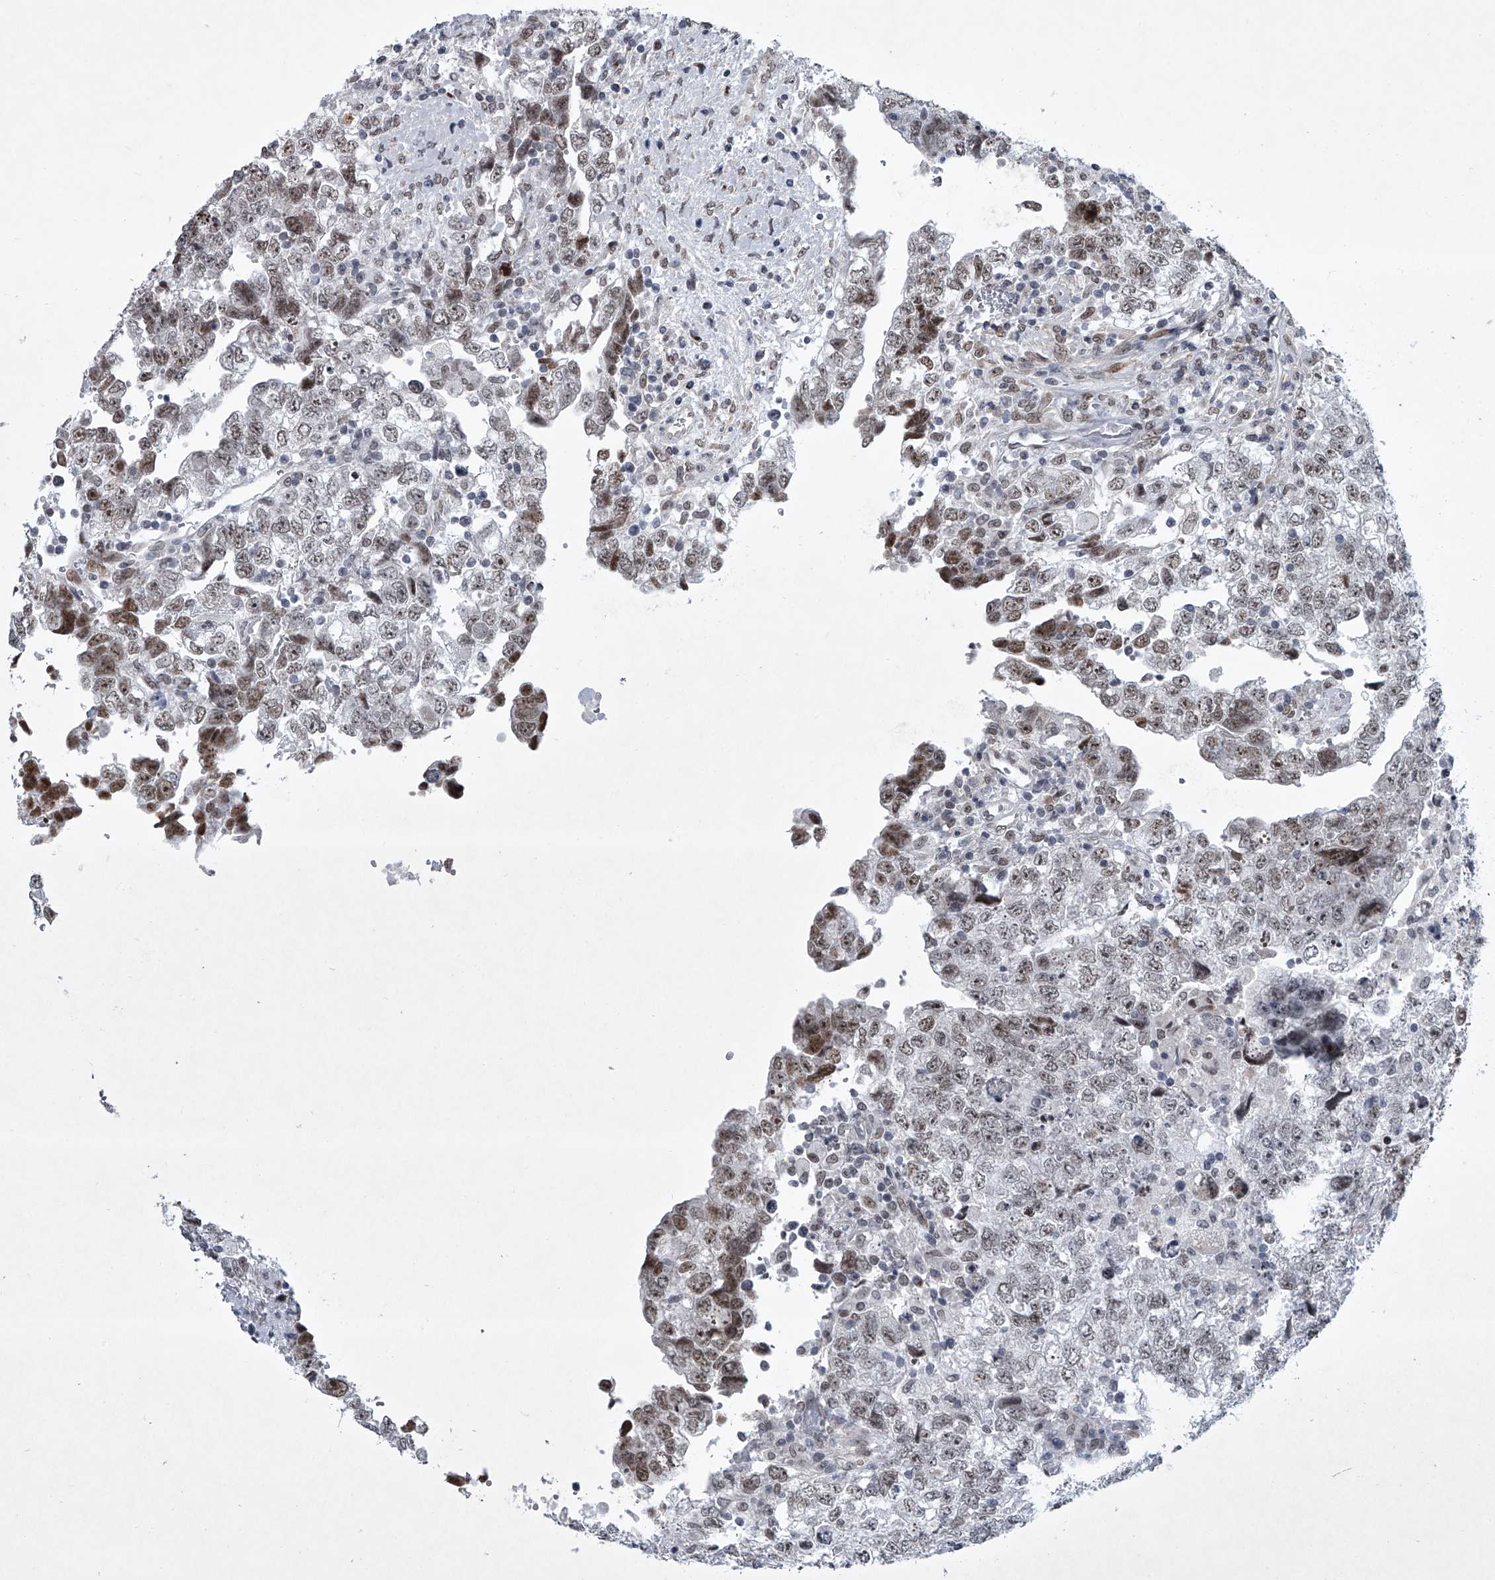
{"staining": {"intensity": "moderate", "quantity": "<25%", "location": "nuclear"}, "tissue": "testis cancer", "cell_type": "Tumor cells", "image_type": "cancer", "snomed": [{"axis": "morphology", "description": "Carcinoma, Embryonal, NOS"}, {"axis": "topography", "description": "Testis"}], "caption": "An immunohistochemistry micrograph of tumor tissue is shown. Protein staining in brown labels moderate nuclear positivity in testis embryonal carcinoma within tumor cells.", "gene": "MLLT1", "patient": {"sex": "male", "age": 37}}